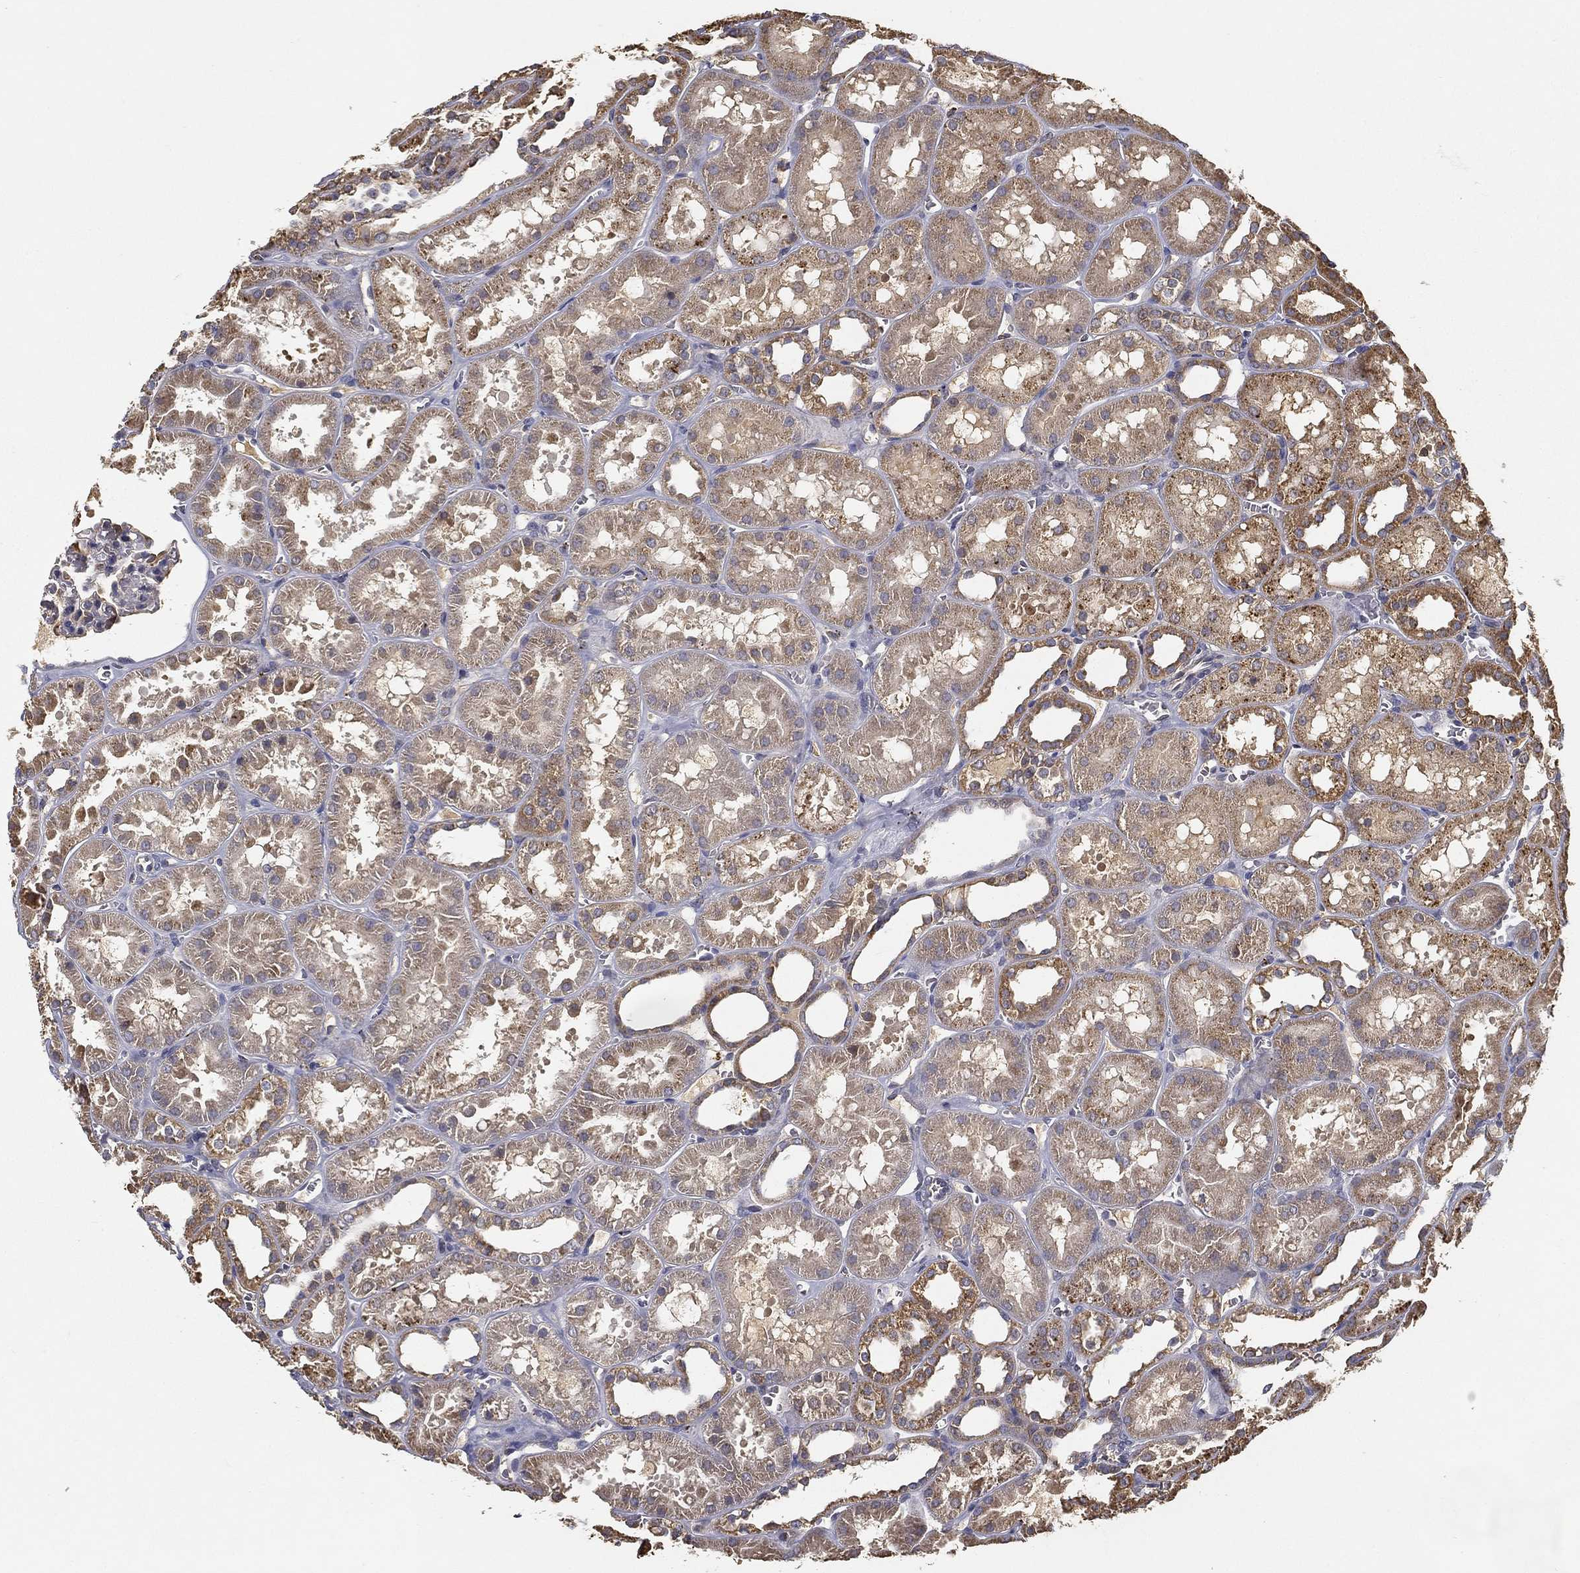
{"staining": {"intensity": "negative", "quantity": "none", "location": "none"}, "tissue": "kidney", "cell_type": "Cells in glomeruli", "image_type": "normal", "snomed": [{"axis": "morphology", "description": "Normal tissue, NOS"}, {"axis": "topography", "description": "Kidney"}], "caption": "This is an immunohistochemistry histopathology image of unremarkable kidney. There is no positivity in cells in glomeruli.", "gene": "MT", "patient": {"sex": "female", "age": 41}}